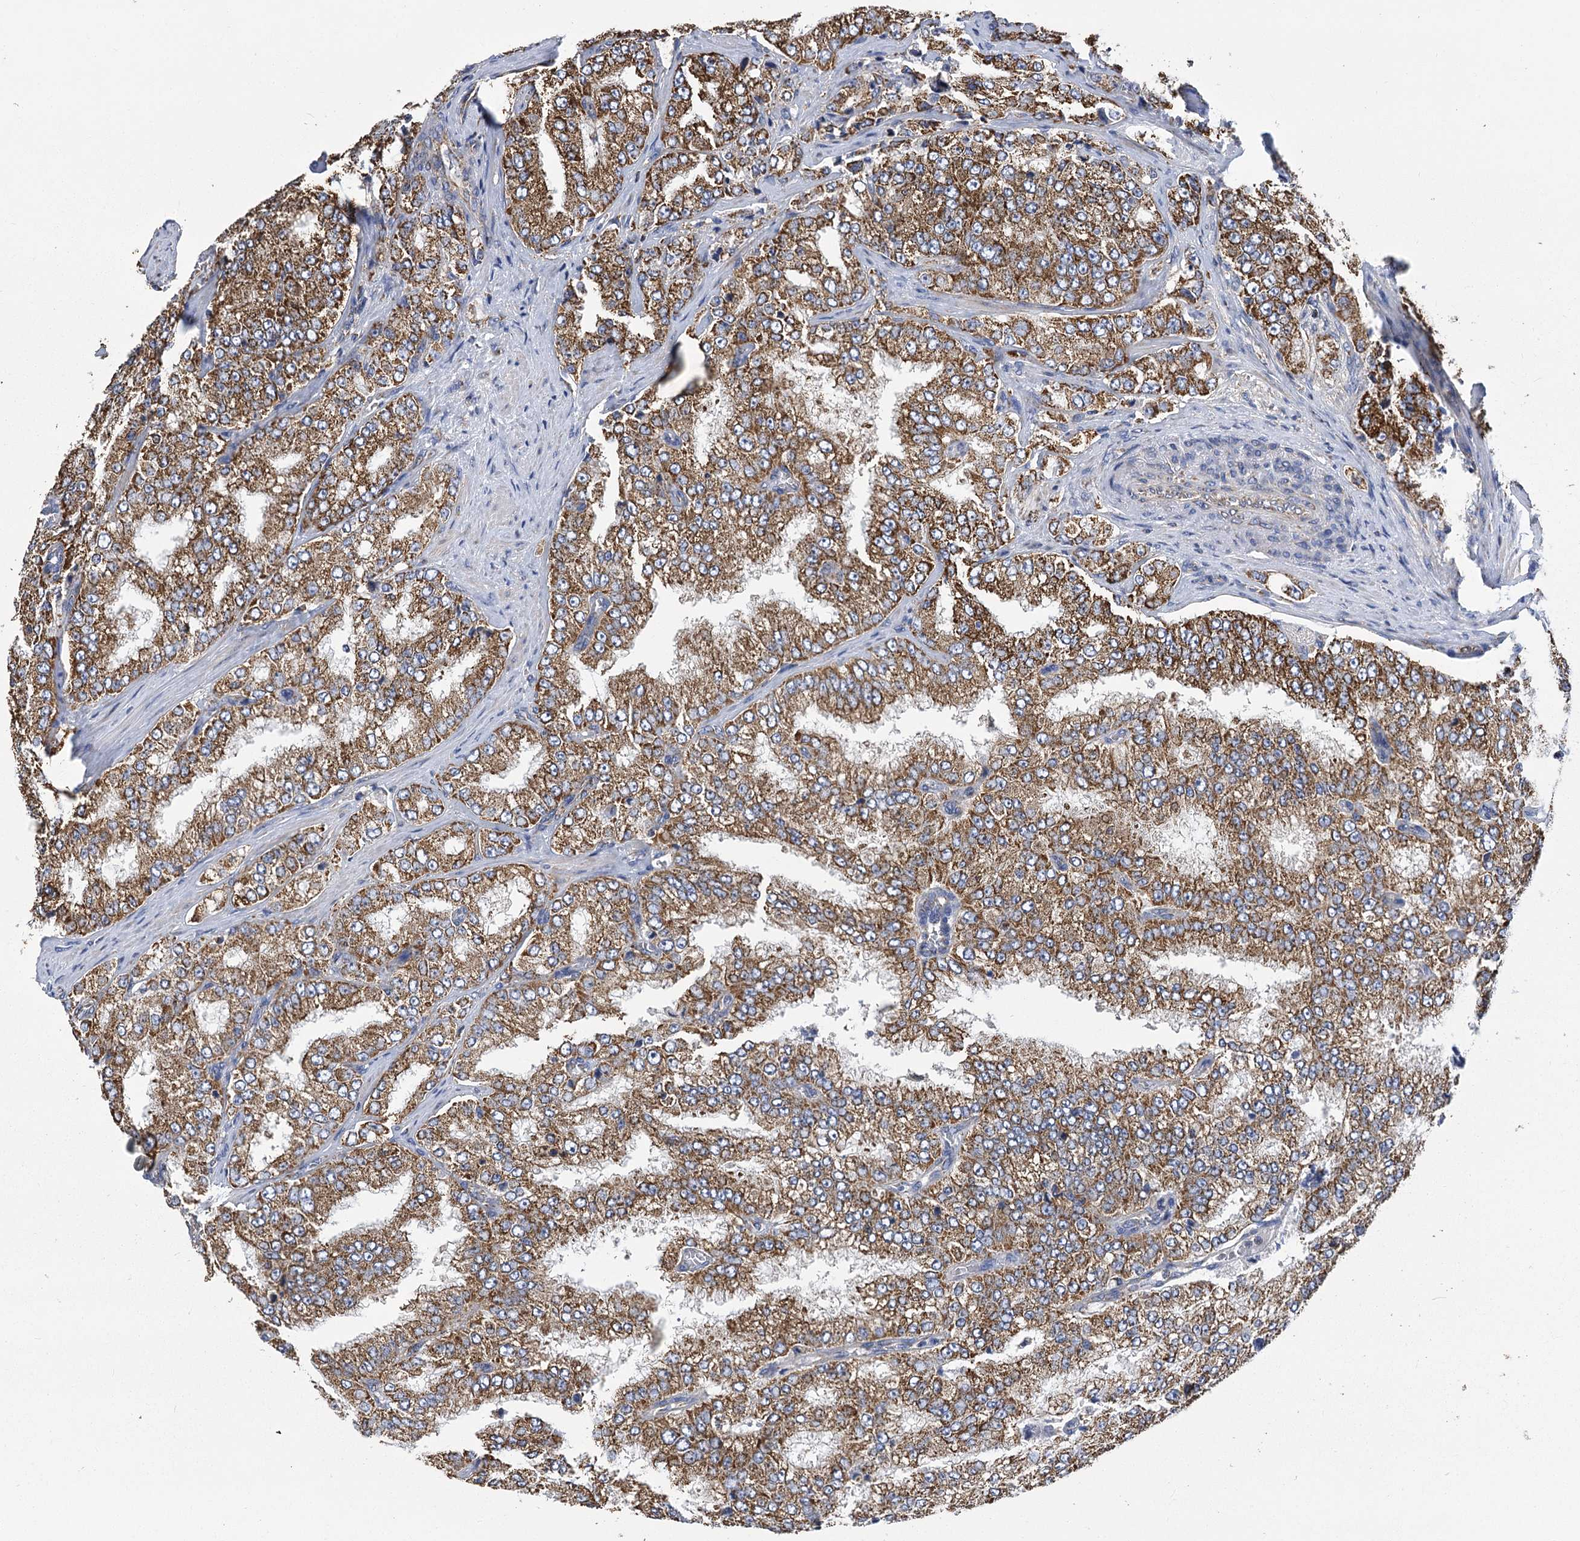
{"staining": {"intensity": "moderate", "quantity": ">75%", "location": "cytoplasmic/membranous"}, "tissue": "prostate cancer", "cell_type": "Tumor cells", "image_type": "cancer", "snomed": [{"axis": "morphology", "description": "Adenocarcinoma, High grade"}, {"axis": "topography", "description": "Prostate"}], "caption": "The histopathology image reveals a brown stain indicating the presence of a protein in the cytoplasmic/membranous of tumor cells in high-grade adenocarcinoma (prostate).", "gene": "CCDC73", "patient": {"sex": "male", "age": 58}}